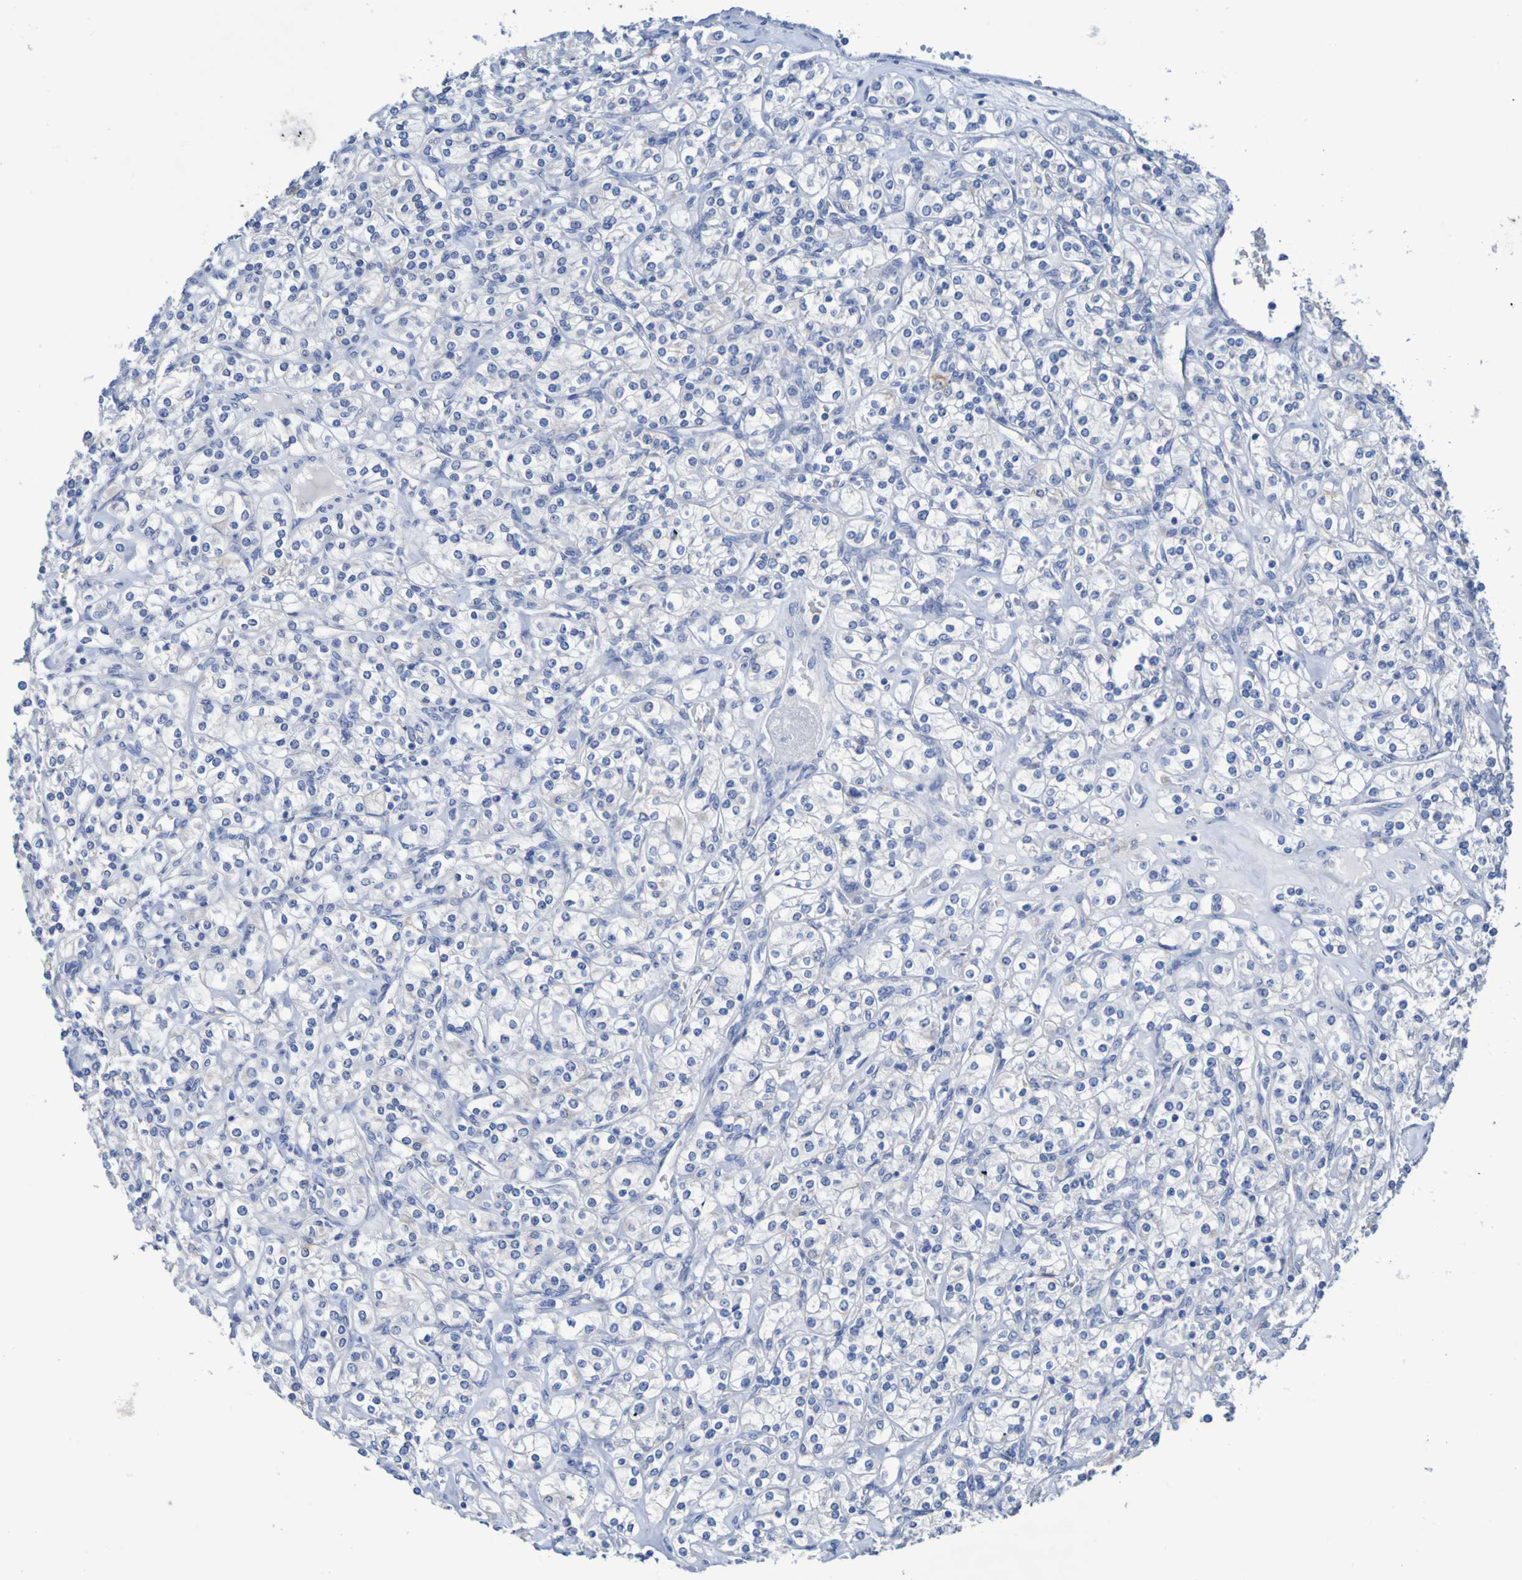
{"staining": {"intensity": "negative", "quantity": "none", "location": "none"}, "tissue": "renal cancer", "cell_type": "Tumor cells", "image_type": "cancer", "snomed": [{"axis": "morphology", "description": "Adenocarcinoma, NOS"}, {"axis": "topography", "description": "Kidney"}], "caption": "Tumor cells are negative for protein expression in human renal cancer (adenocarcinoma).", "gene": "SGCB", "patient": {"sex": "male", "age": 77}}